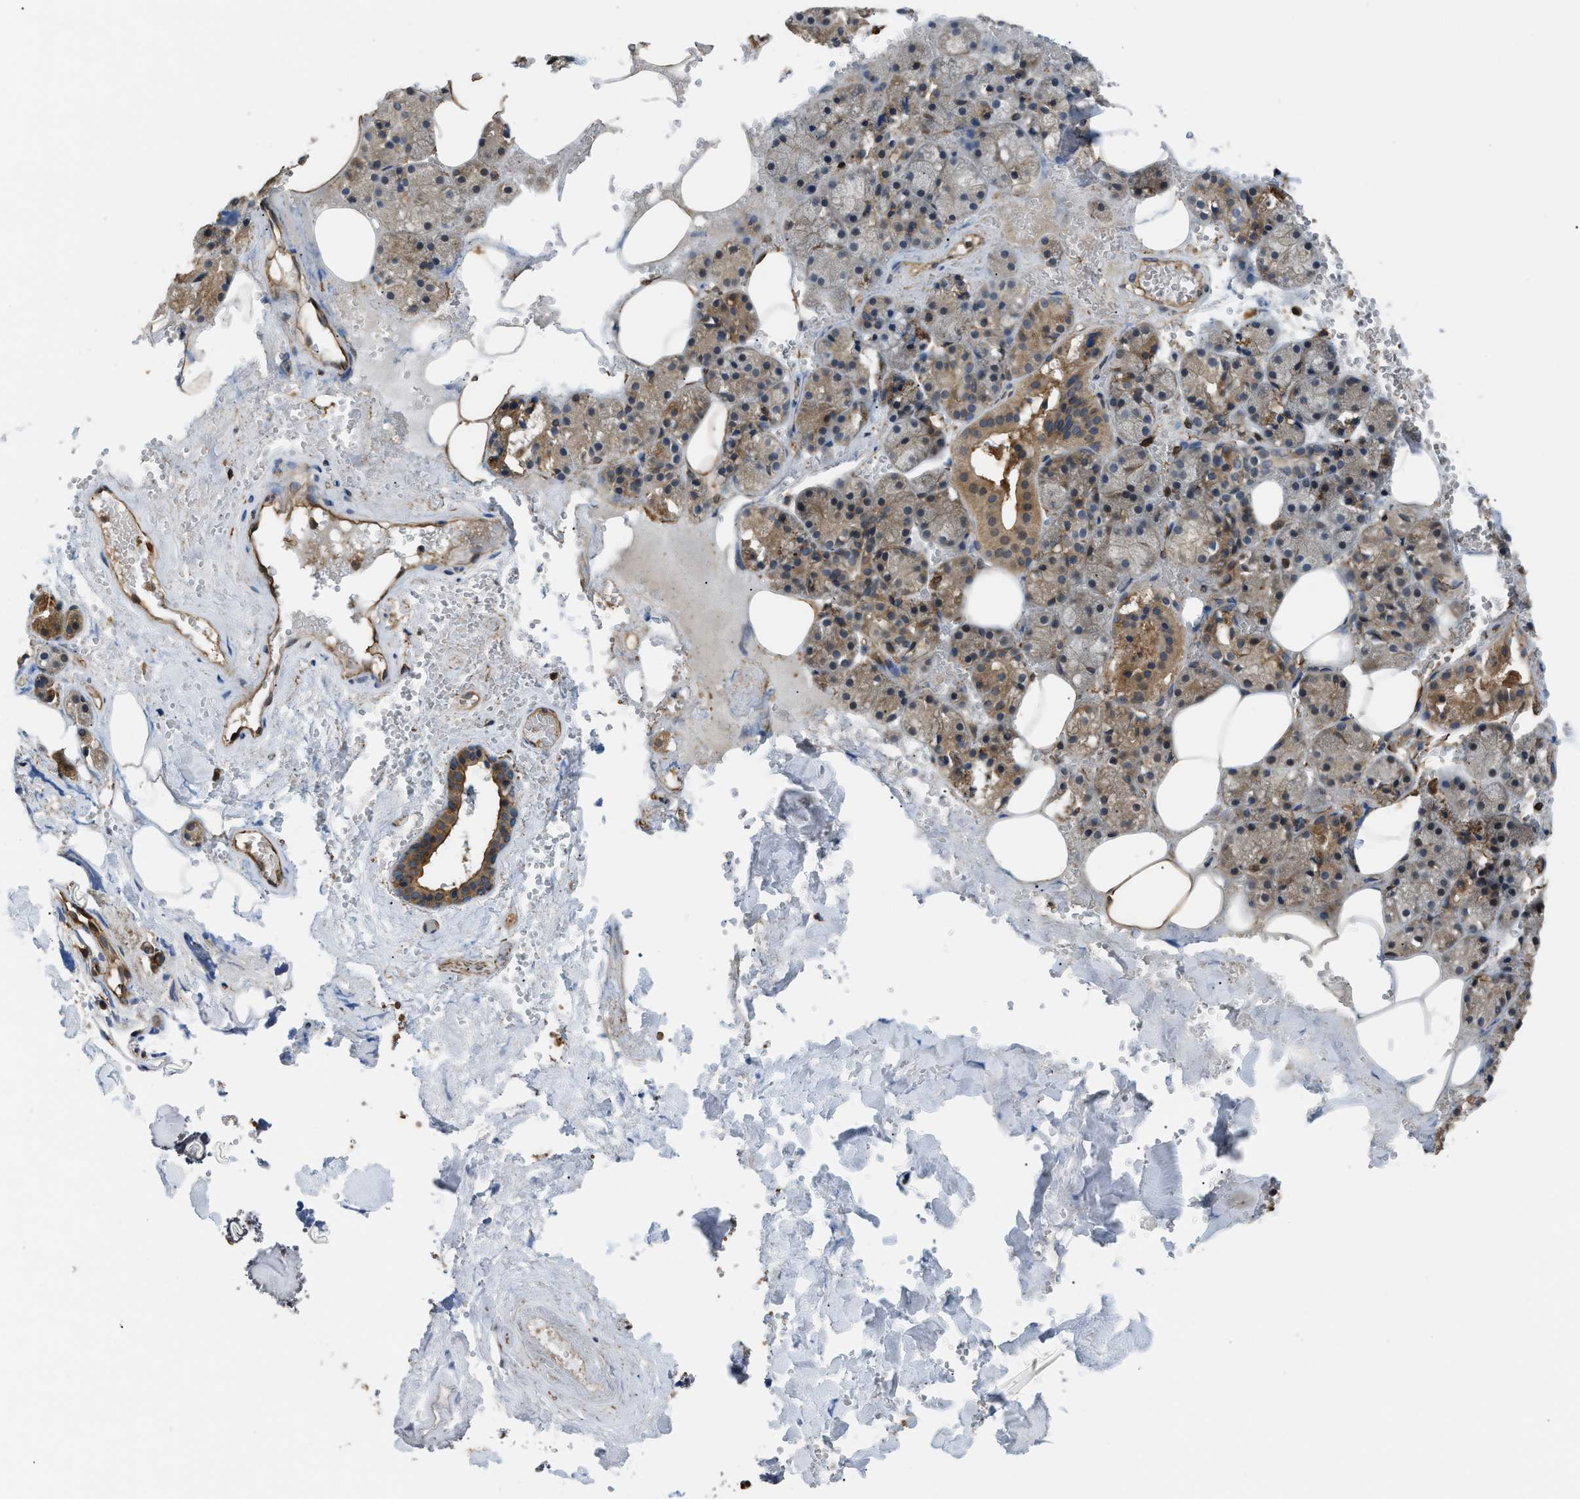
{"staining": {"intensity": "moderate", "quantity": "<25%", "location": "cytoplasmic/membranous"}, "tissue": "salivary gland", "cell_type": "Glandular cells", "image_type": "normal", "snomed": [{"axis": "morphology", "description": "Normal tissue, NOS"}, {"axis": "topography", "description": "Salivary gland"}], "caption": "Immunohistochemical staining of benign salivary gland exhibits moderate cytoplasmic/membranous protein expression in approximately <25% of glandular cells. (DAB (3,3'-diaminobenzidine) = brown stain, brightfield microscopy at high magnification).", "gene": "DDHD2", "patient": {"sex": "male", "age": 62}}